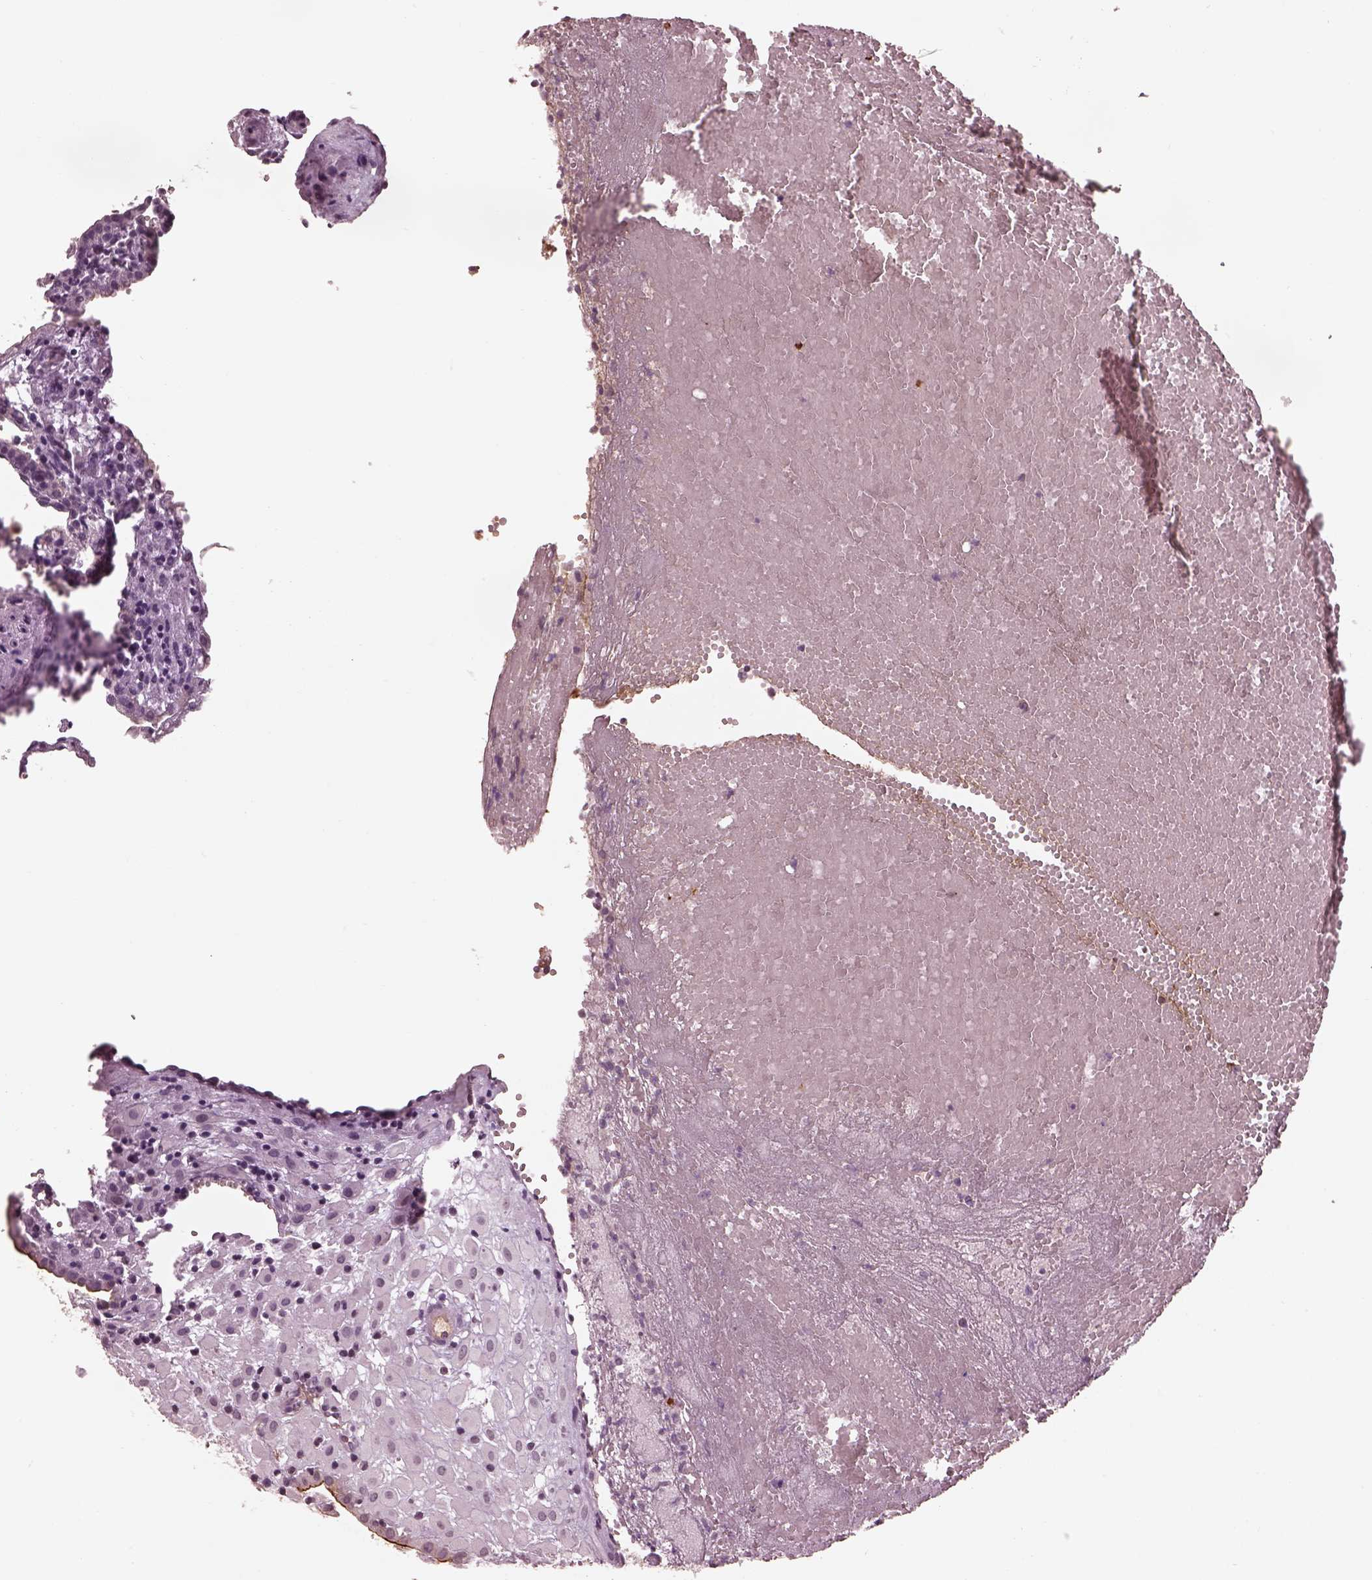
{"staining": {"intensity": "negative", "quantity": "none", "location": "none"}, "tissue": "placenta", "cell_type": "Decidual cells", "image_type": "normal", "snomed": [{"axis": "morphology", "description": "Normal tissue, NOS"}, {"axis": "topography", "description": "Placenta"}], "caption": "DAB immunohistochemical staining of normal placenta displays no significant positivity in decidual cells.", "gene": "KCNA2", "patient": {"sex": "female", "age": 24}}